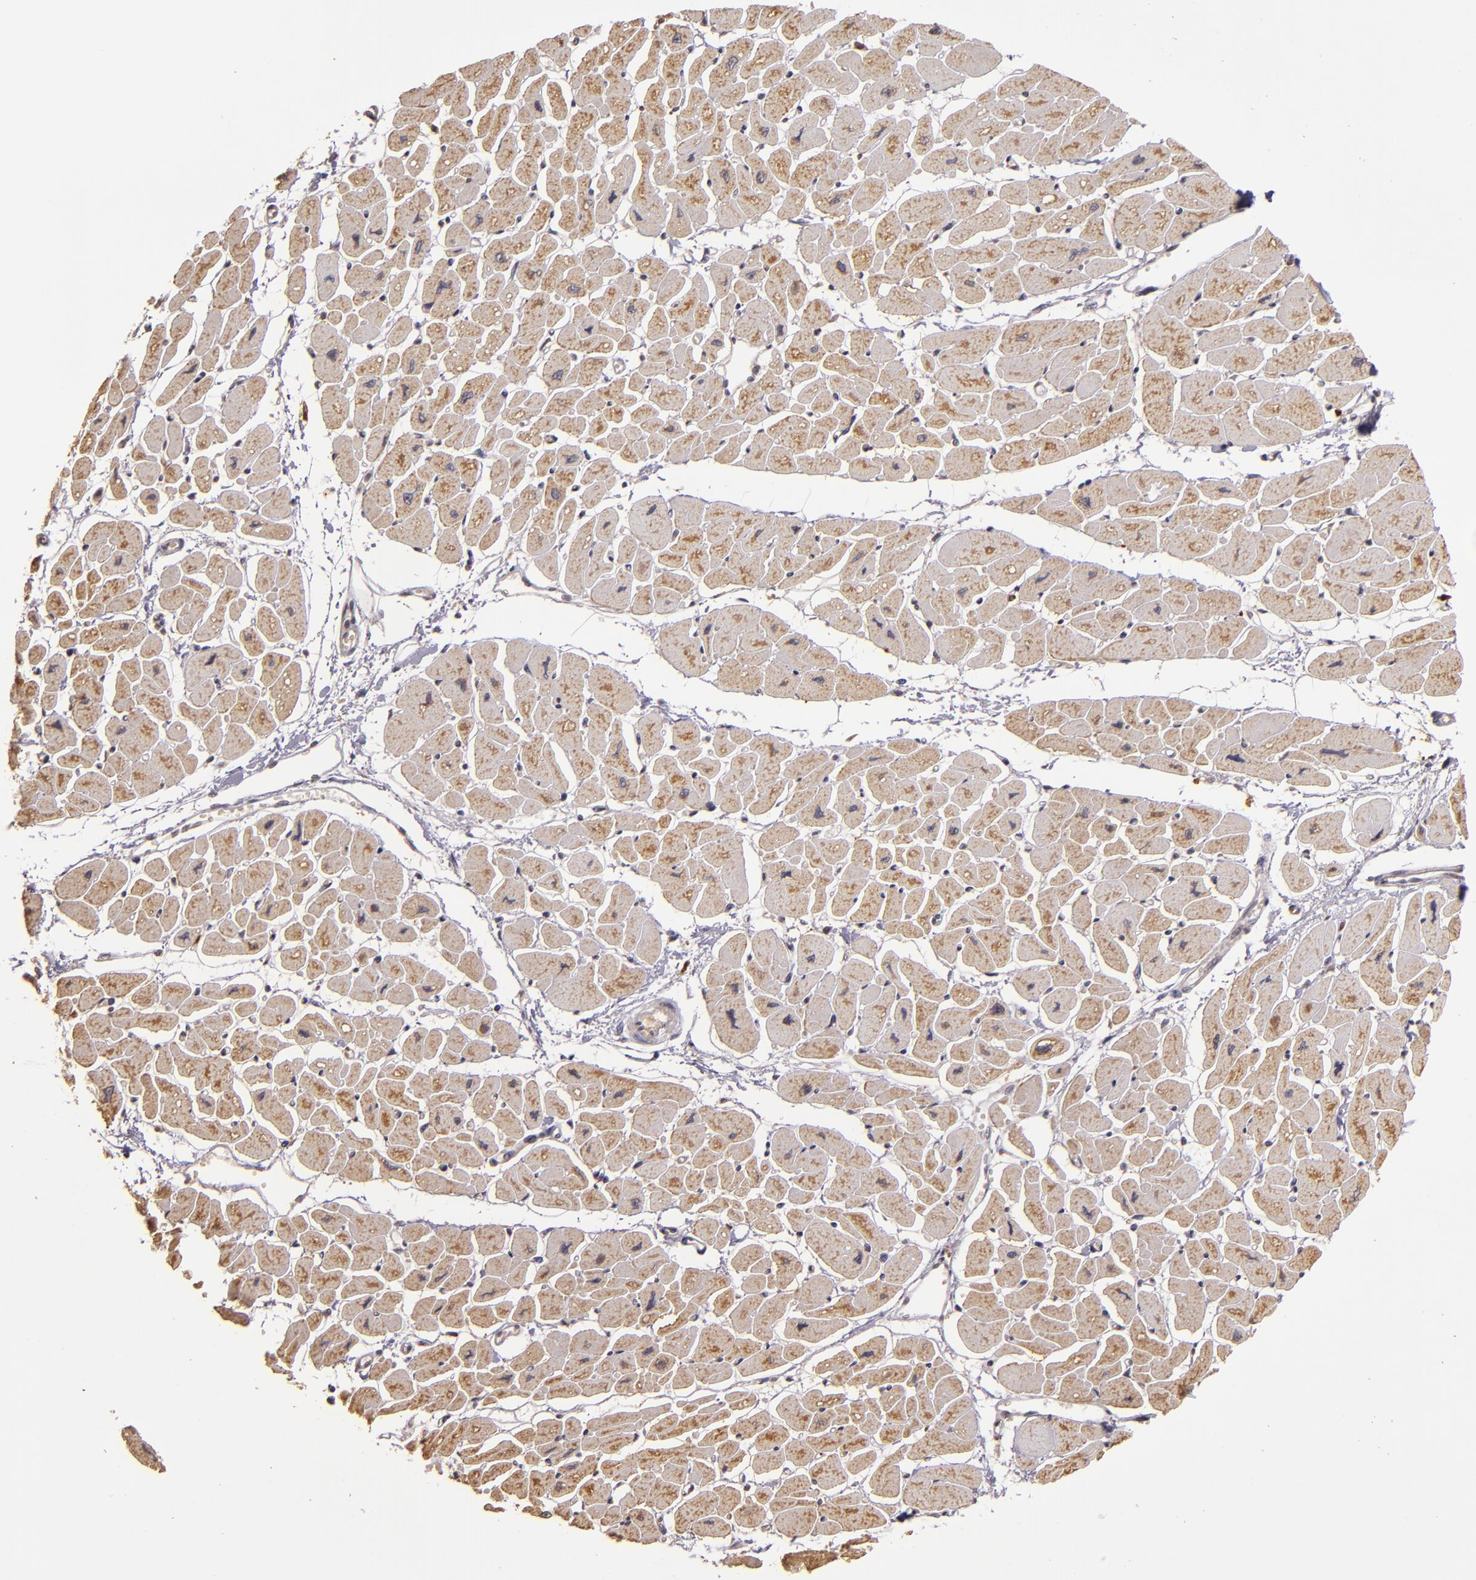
{"staining": {"intensity": "moderate", "quantity": ">75%", "location": "cytoplasmic/membranous"}, "tissue": "heart muscle", "cell_type": "Cardiomyocytes", "image_type": "normal", "snomed": [{"axis": "morphology", "description": "Normal tissue, NOS"}, {"axis": "topography", "description": "Heart"}], "caption": "Heart muscle stained with a brown dye displays moderate cytoplasmic/membranous positive staining in about >75% of cardiomyocytes.", "gene": "ABL1", "patient": {"sex": "female", "age": 54}}